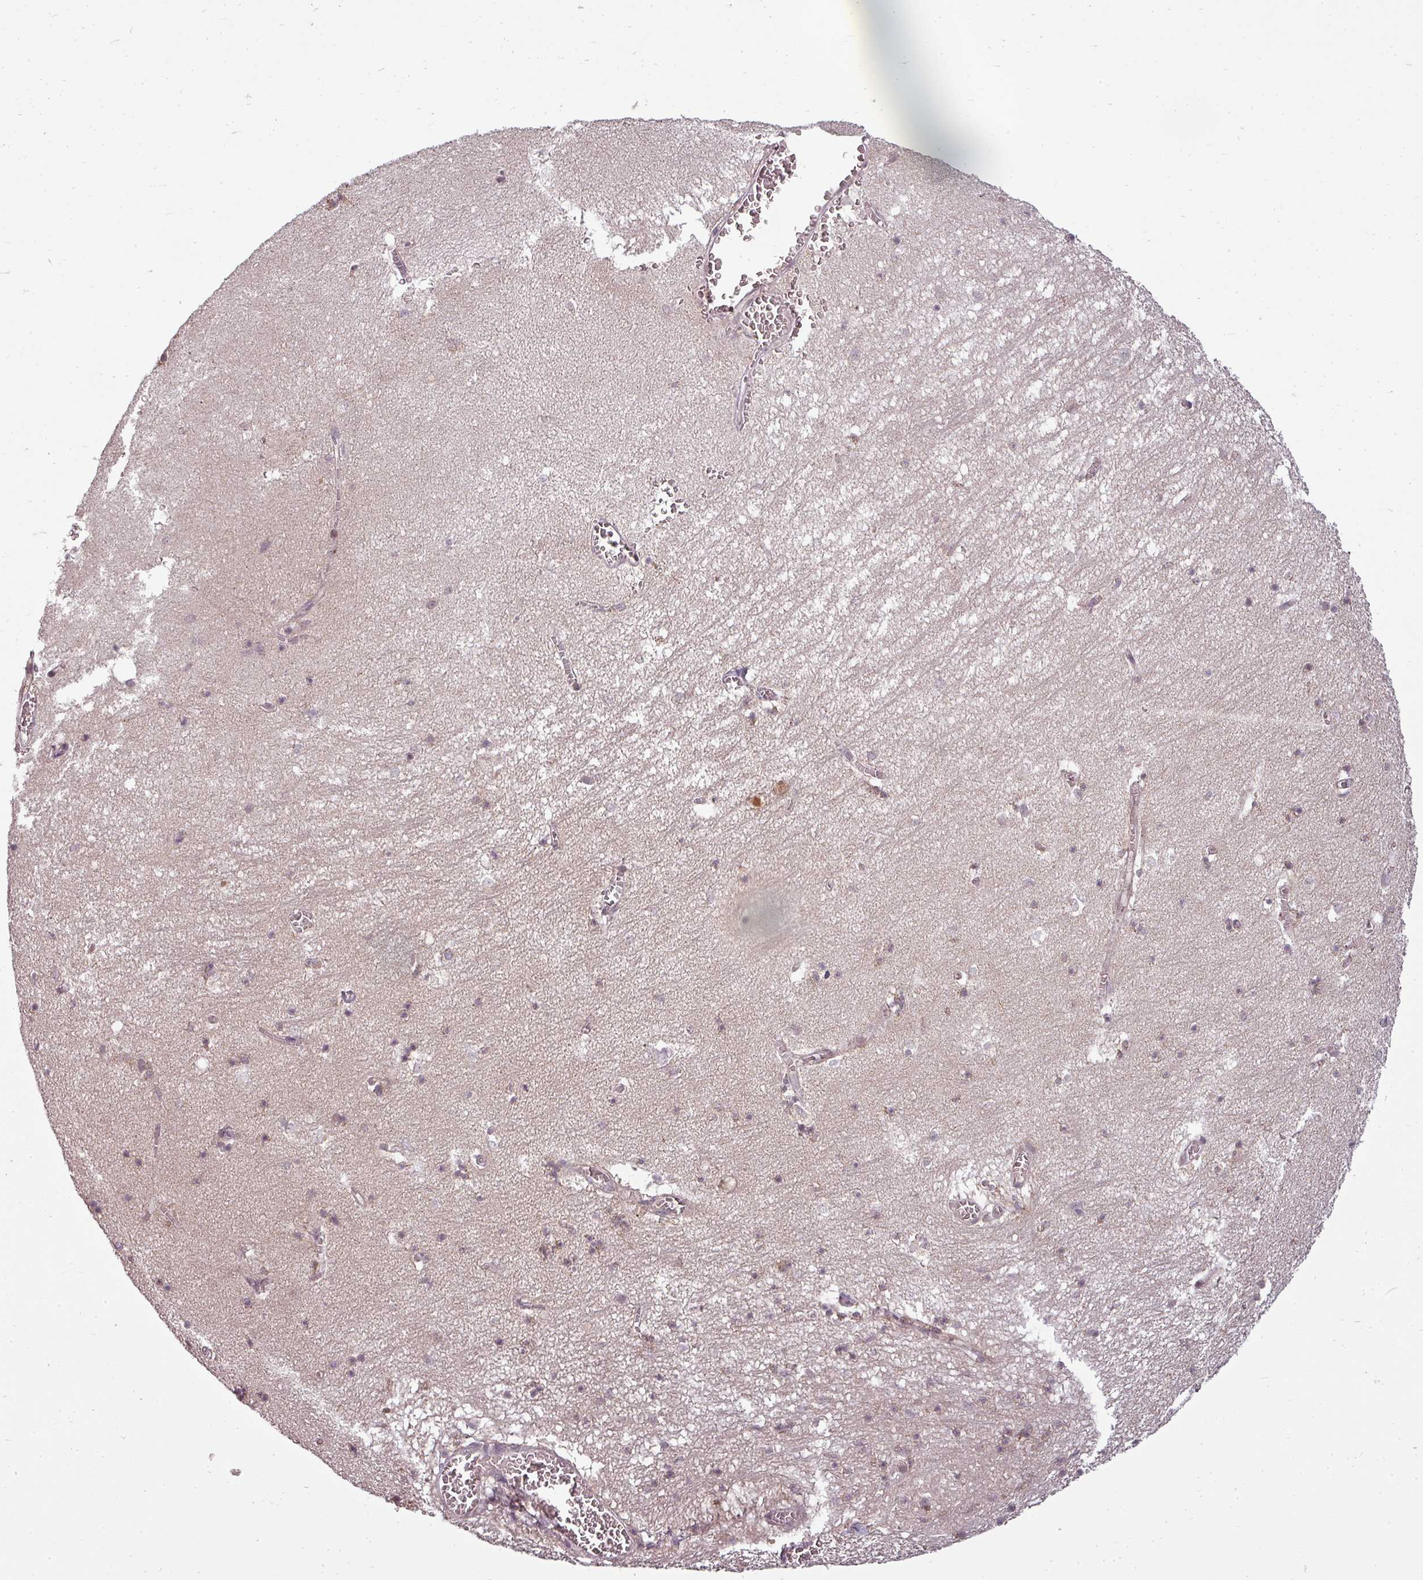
{"staining": {"intensity": "weak", "quantity": "<25%", "location": "cytoplasmic/membranous"}, "tissue": "hippocampus", "cell_type": "Glial cells", "image_type": "normal", "snomed": [{"axis": "morphology", "description": "Normal tissue, NOS"}, {"axis": "topography", "description": "Hippocampus"}], "caption": "Immunohistochemistry image of normal hippocampus: human hippocampus stained with DAB exhibits no significant protein staining in glial cells.", "gene": "CLIC1", "patient": {"sex": "female", "age": 64}}